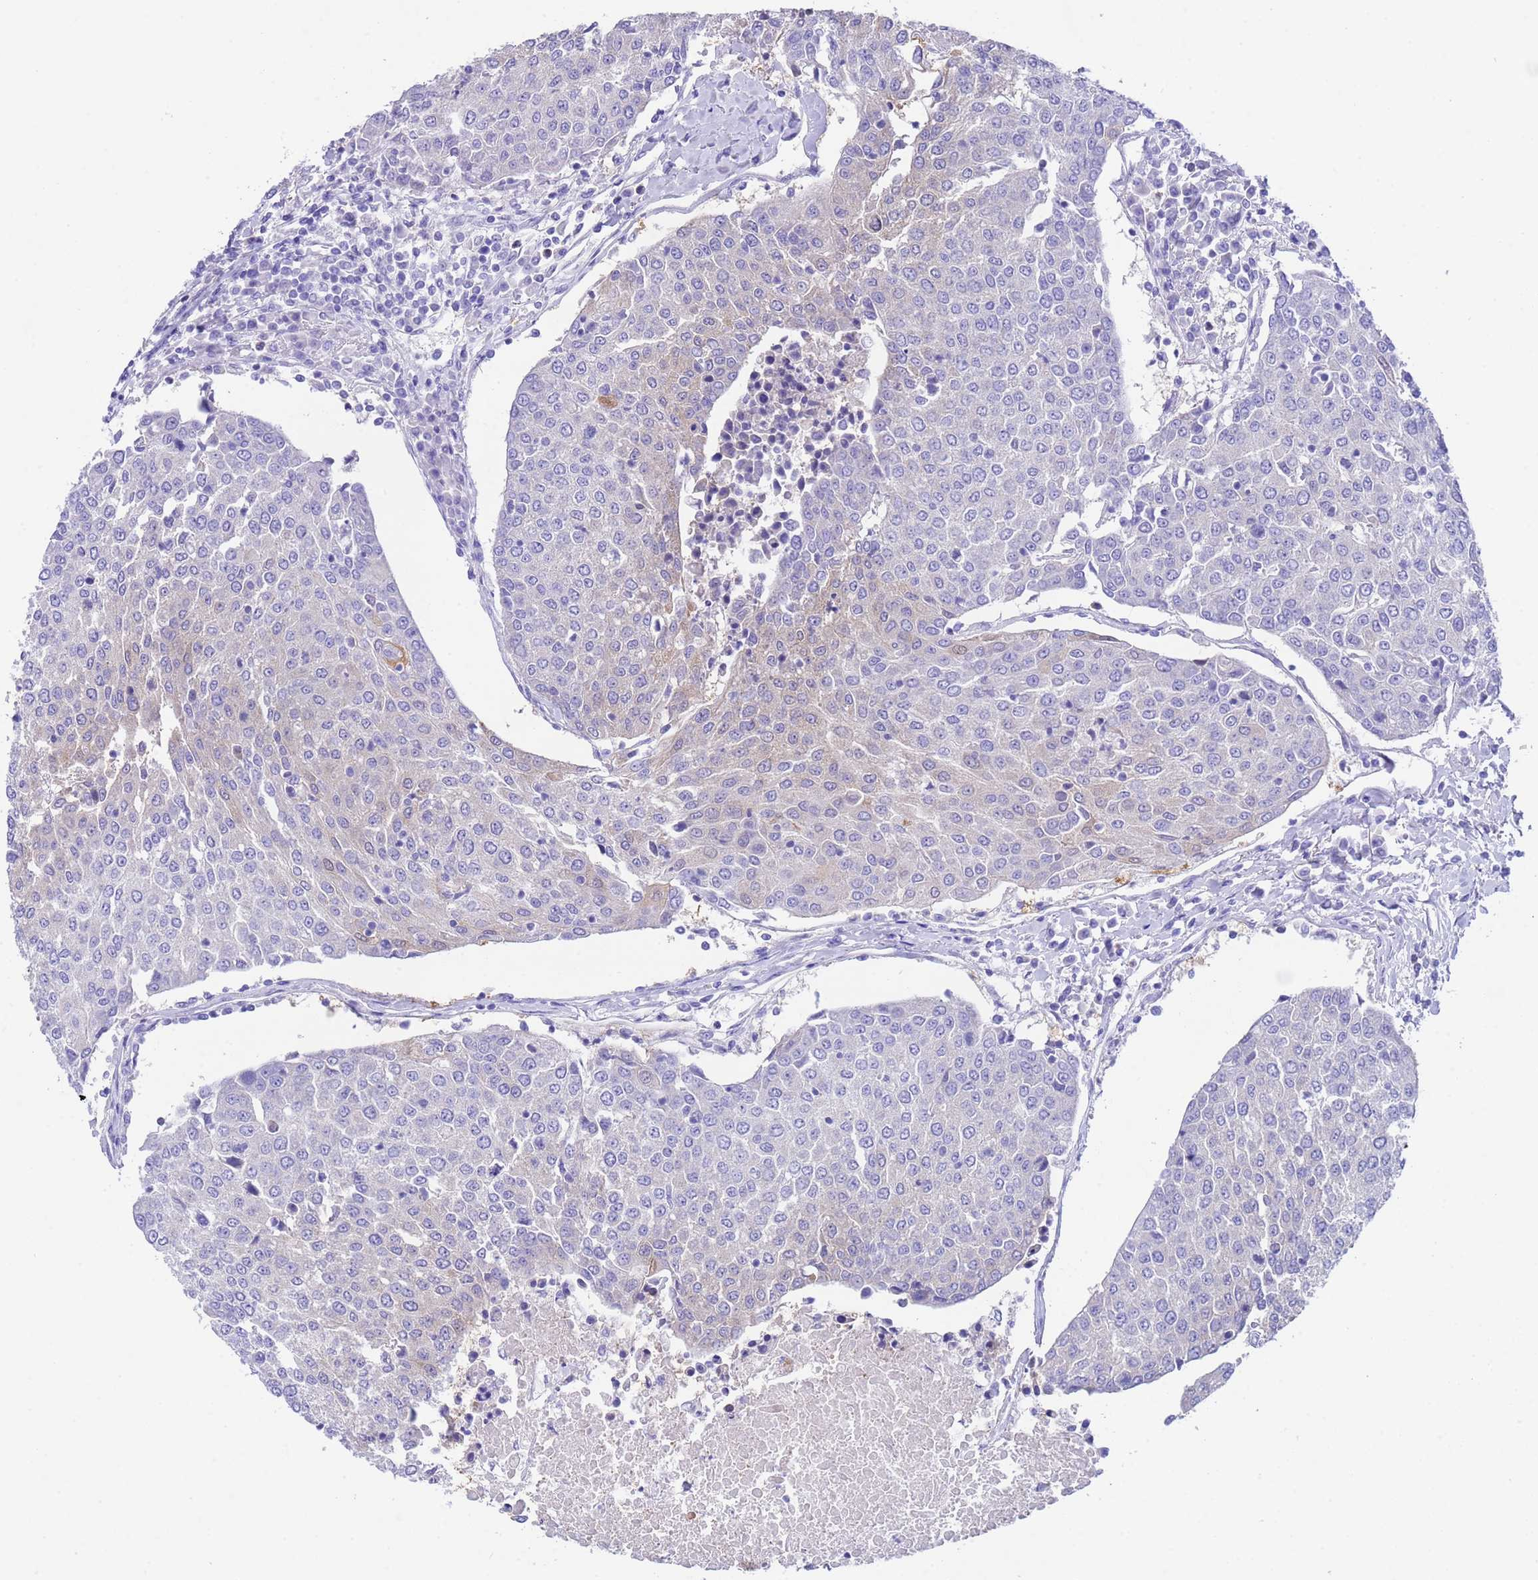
{"staining": {"intensity": "weak", "quantity": "<25%", "location": "cytoplasmic/membranous"}, "tissue": "urothelial cancer", "cell_type": "Tumor cells", "image_type": "cancer", "snomed": [{"axis": "morphology", "description": "Urothelial carcinoma, High grade"}, {"axis": "topography", "description": "Urinary bladder"}], "caption": "This is a photomicrograph of IHC staining of urothelial carcinoma (high-grade), which shows no staining in tumor cells.", "gene": "USP38", "patient": {"sex": "female", "age": 85}}